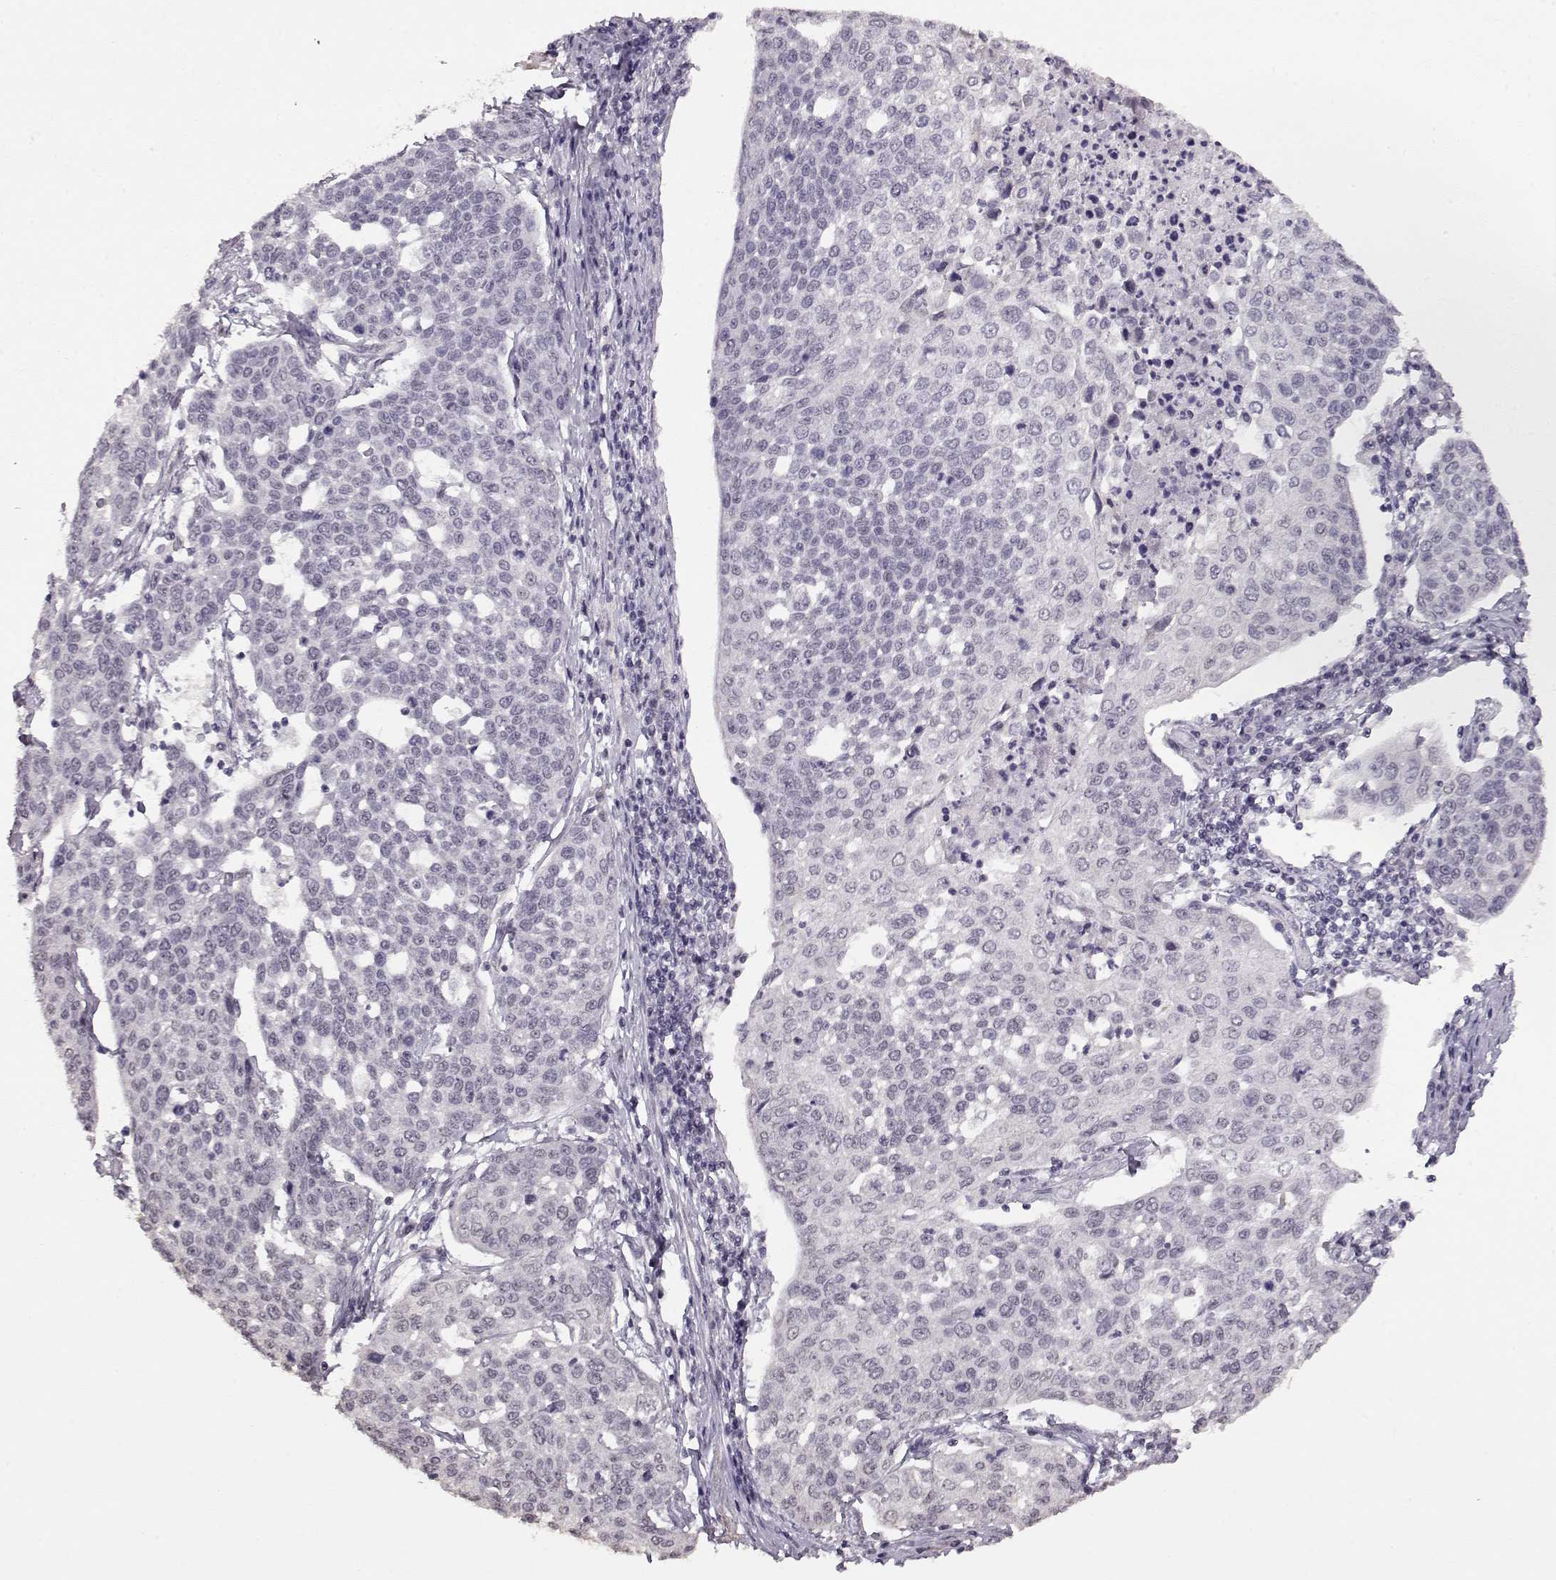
{"staining": {"intensity": "negative", "quantity": "none", "location": "none"}, "tissue": "cervical cancer", "cell_type": "Tumor cells", "image_type": "cancer", "snomed": [{"axis": "morphology", "description": "Squamous cell carcinoma, NOS"}, {"axis": "topography", "description": "Cervix"}], "caption": "Immunohistochemistry image of squamous cell carcinoma (cervical) stained for a protein (brown), which displays no staining in tumor cells. (IHC, brightfield microscopy, high magnification).", "gene": "PCP4", "patient": {"sex": "female", "age": 34}}